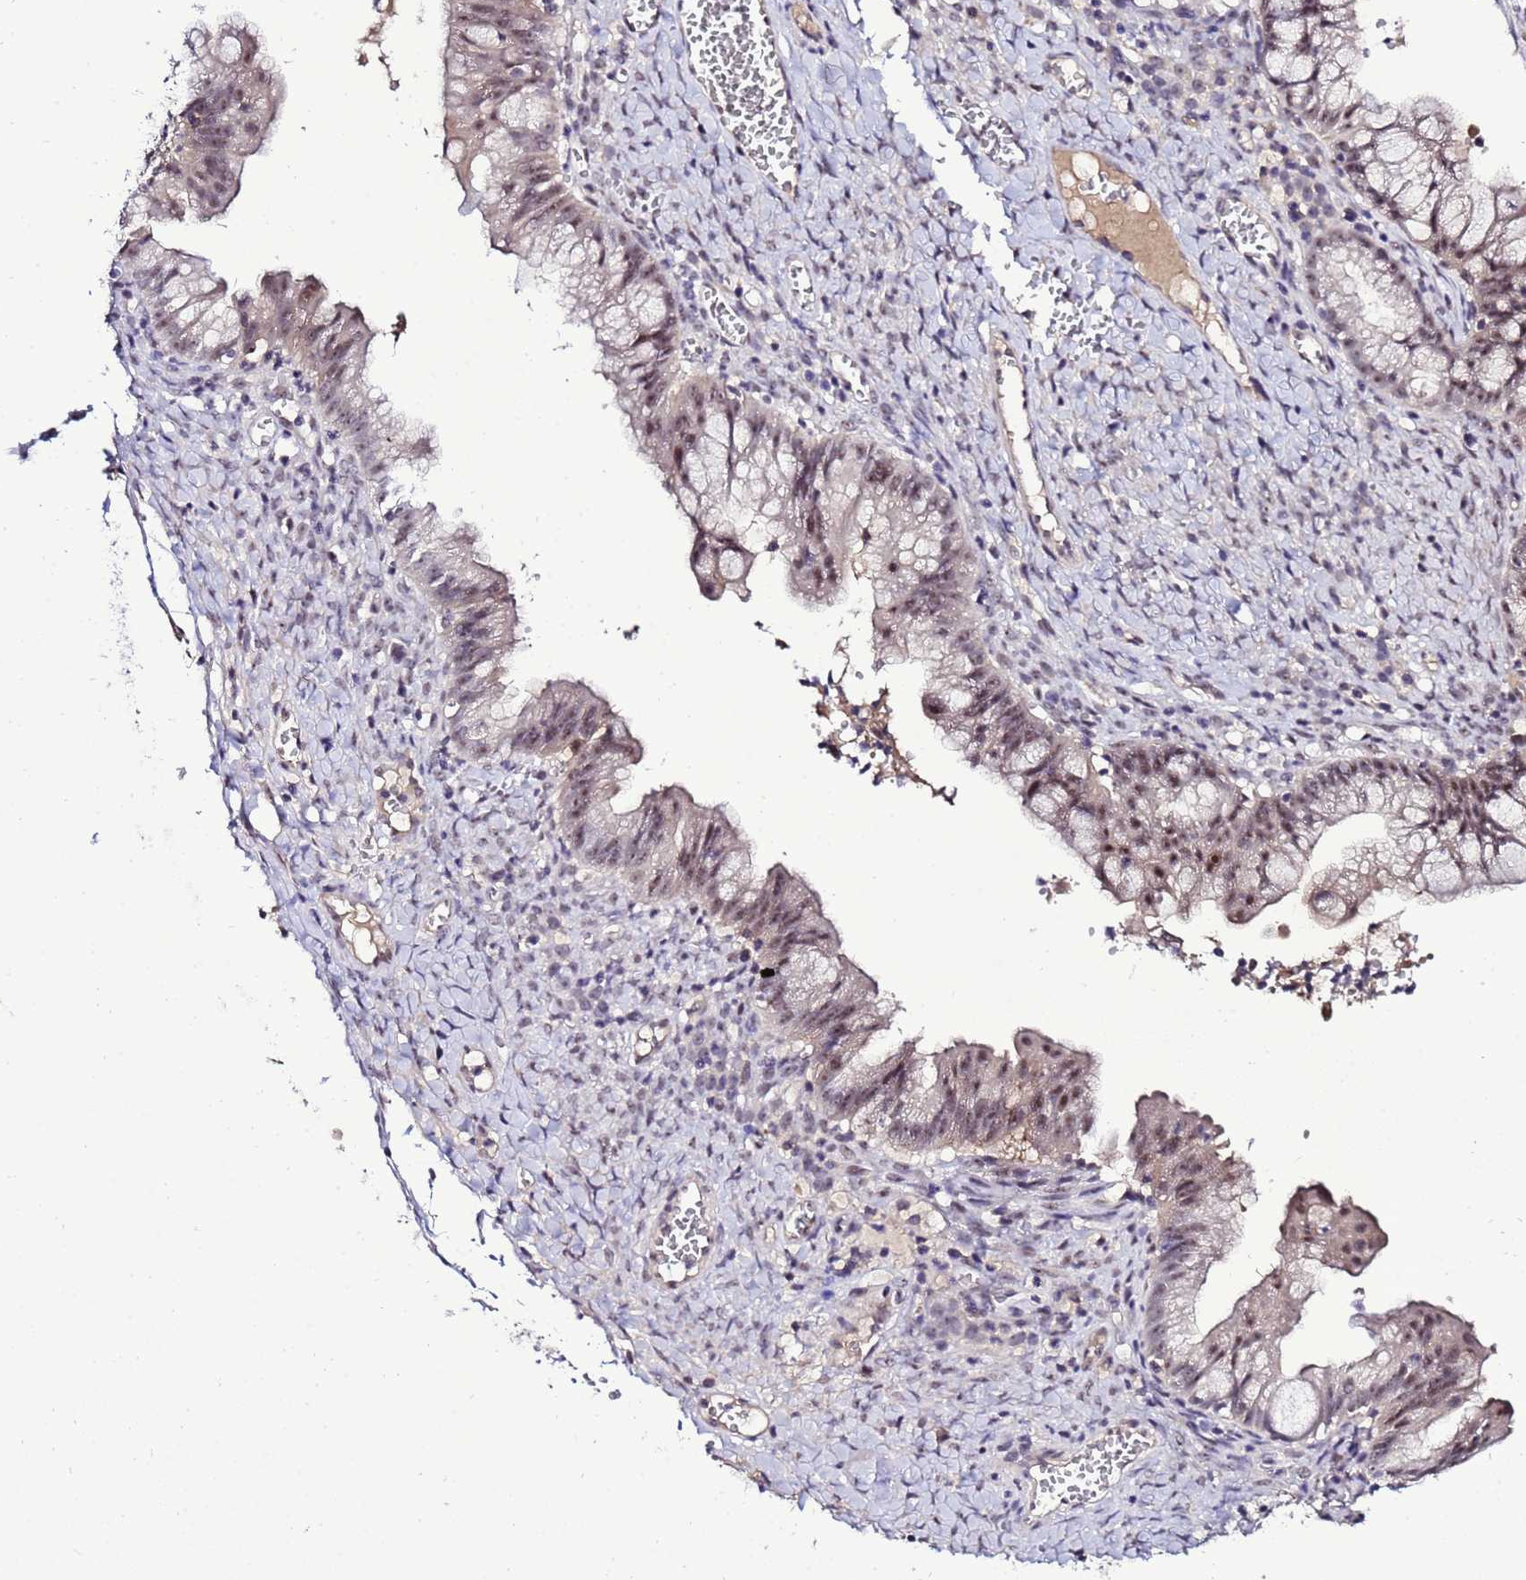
{"staining": {"intensity": "moderate", "quantity": ">75%", "location": "nuclear"}, "tissue": "ovarian cancer", "cell_type": "Tumor cells", "image_type": "cancer", "snomed": [{"axis": "morphology", "description": "Cystadenocarcinoma, mucinous, NOS"}, {"axis": "topography", "description": "Ovary"}], "caption": "Brown immunohistochemical staining in human ovarian cancer (mucinous cystadenocarcinoma) reveals moderate nuclear staining in approximately >75% of tumor cells.", "gene": "C19orf47", "patient": {"sex": "female", "age": 70}}